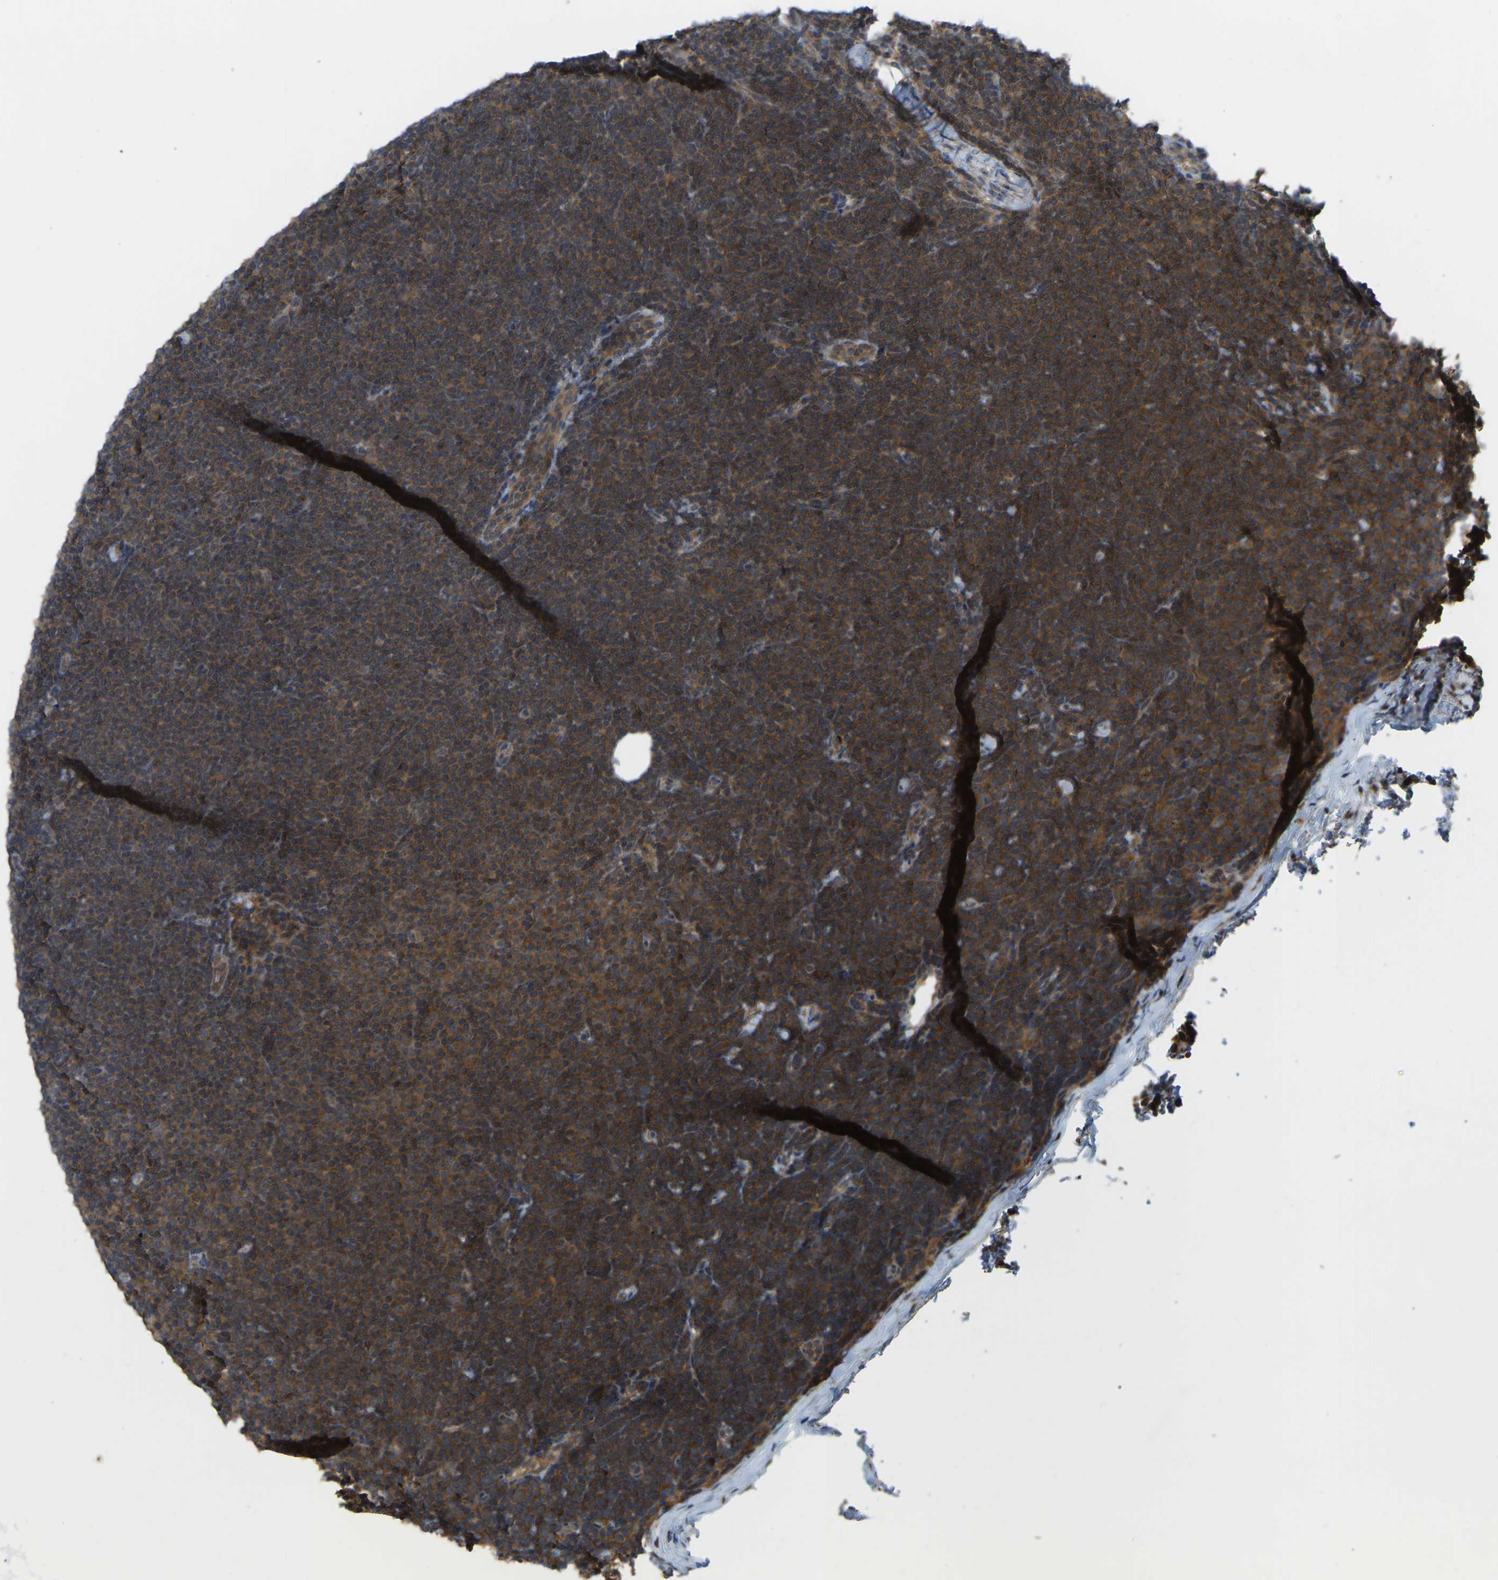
{"staining": {"intensity": "strong", "quantity": ">75%", "location": "cytoplasmic/membranous"}, "tissue": "lymphoma", "cell_type": "Tumor cells", "image_type": "cancer", "snomed": [{"axis": "morphology", "description": "Malignant lymphoma, non-Hodgkin's type, Low grade"}, {"axis": "topography", "description": "Lymph node"}], "caption": "Protein expression analysis of malignant lymphoma, non-Hodgkin's type (low-grade) reveals strong cytoplasmic/membranous staining in approximately >75% of tumor cells.", "gene": "ZNF71", "patient": {"sex": "female", "age": 53}}